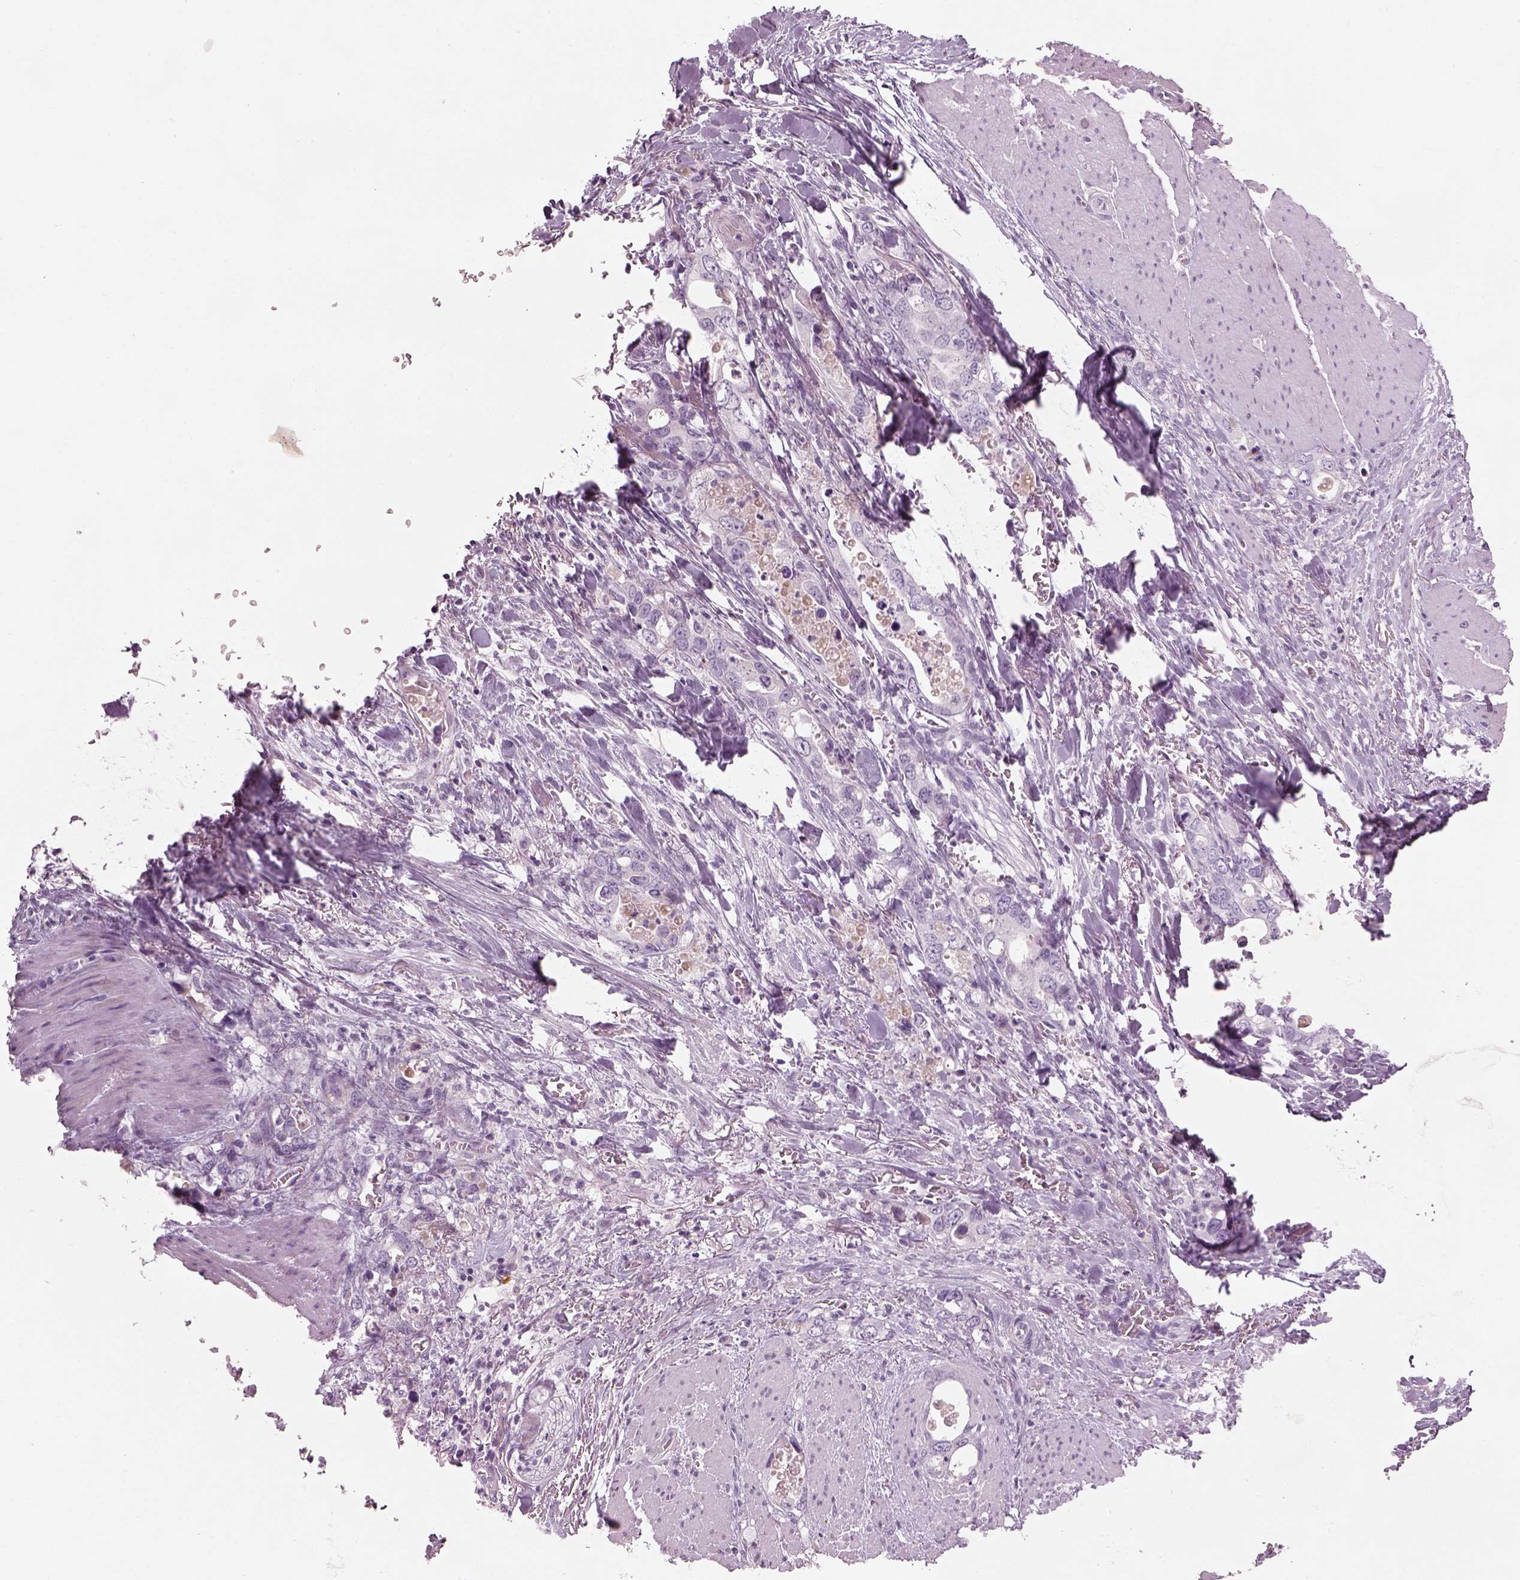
{"staining": {"intensity": "weak", "quantity": "<25%", "location": "nuclear"}, "tissue": "stomach cancer", "cell_type": "Tumor cells", "image_type": "cancer", "snomed": [{"axis": "morphology", "description": "Normal tissue, NOS"}, {"axis": "morphology", "description": "Adenocarcinoma, NOS"}, {"axis": "topography", "description": "Esophagus"}, {"axis": "topography", "description": "Stomach, upper"}], "caption": "Human adenocarcinoma (stomach) stained for a protein using immunohistochemistry exhibits no staining in tumor cells.", "gene": "PABPC1L2B", "patient": {"sex": "male", "age": 74}}